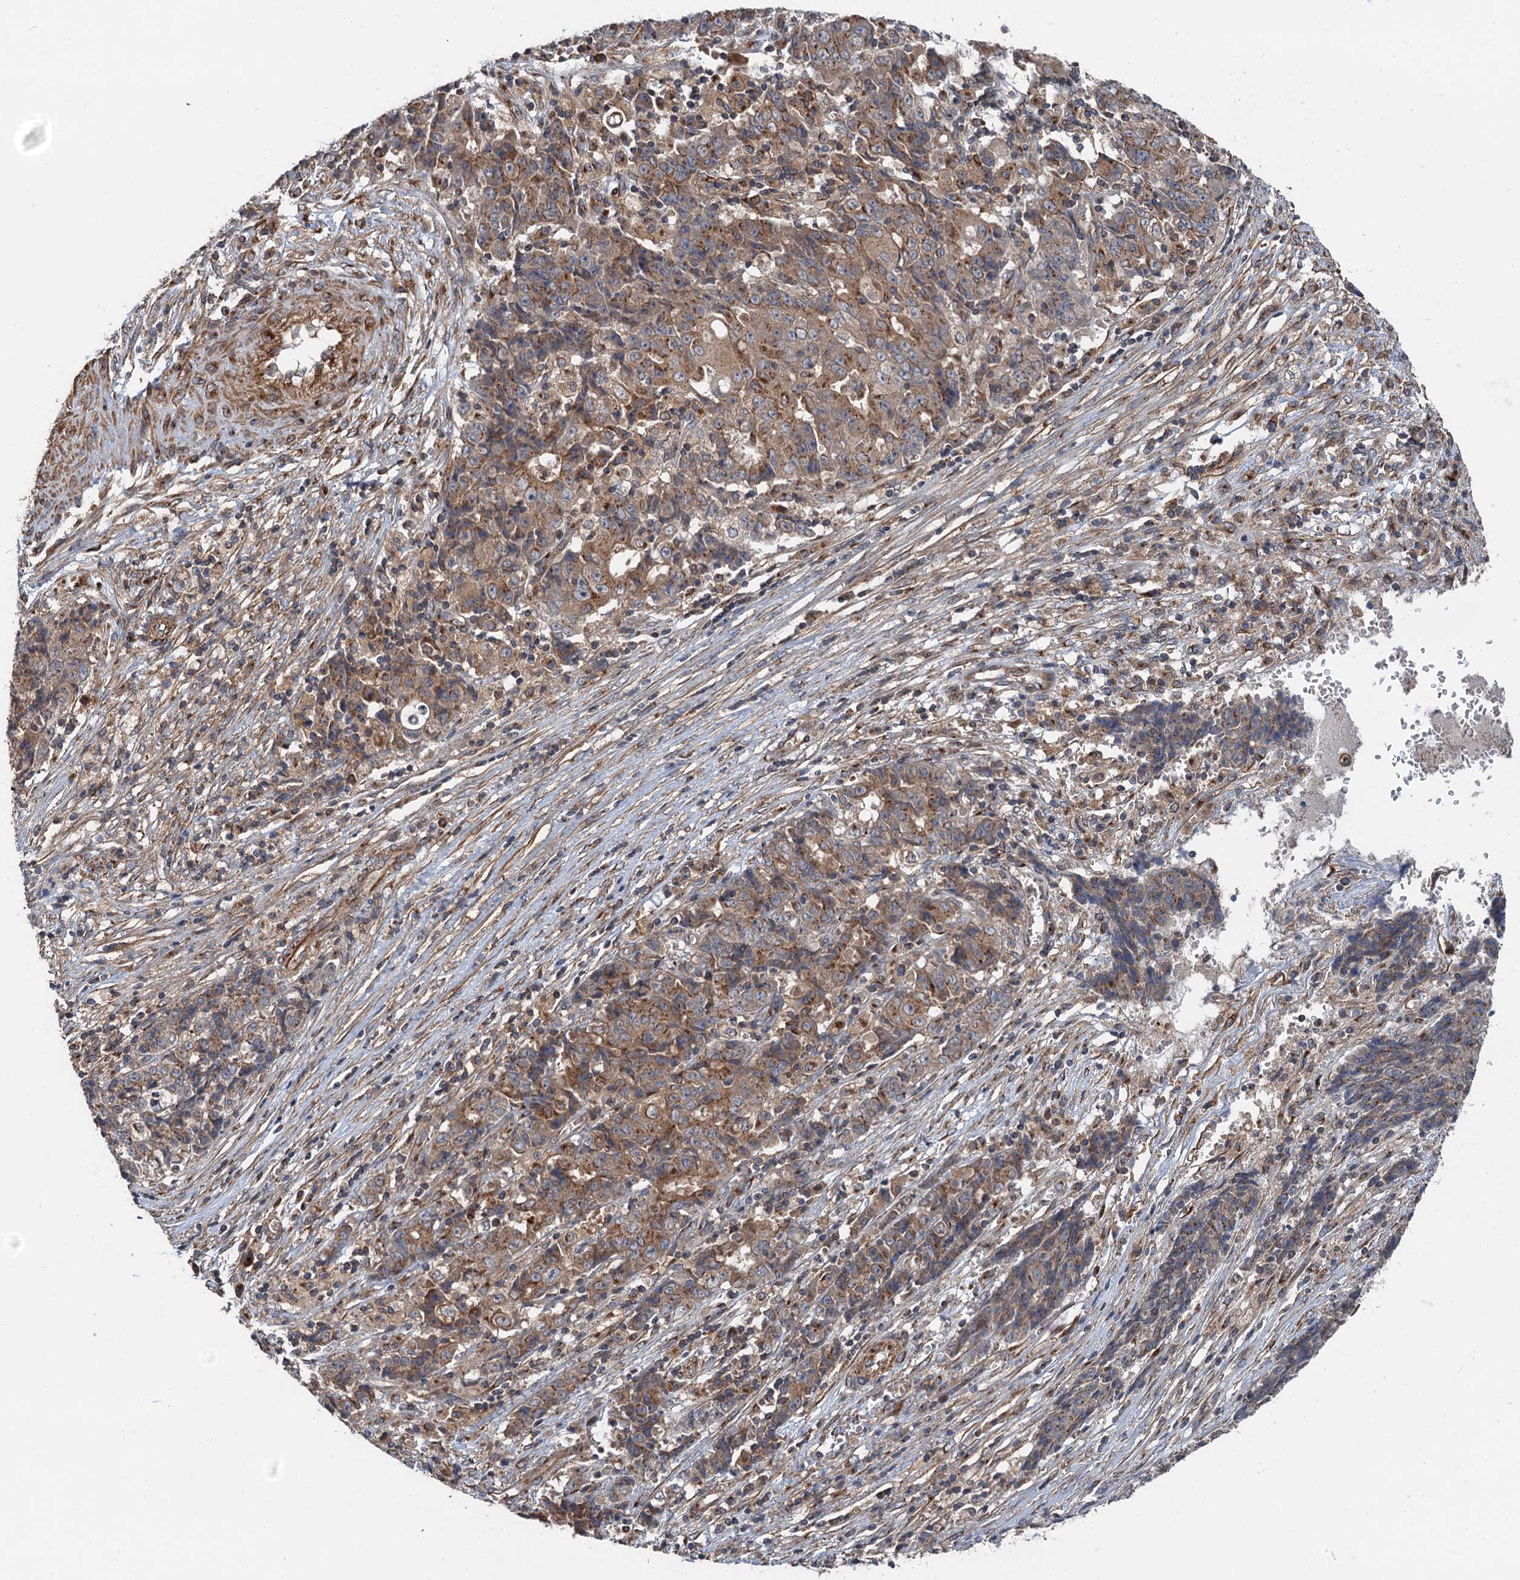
{"staining": {"intensity": "moderate", "quantity": ">75%", "location": "cytoplasmic/membranous"}, "tissue": "ovarian cancer", "cell_type": "Tumor cells", "image_type": "cancer", "snomed": [{"axis": "morphology", "description": "Carcinoma, endometroid"}, {"axis": "topography", "description": "Ovary"}], "caption": "This photomicrograph displays IHC staining of human ovarian cancer, with medium moderate cytoplasmic/membranous expression in about >75% of tumor cells.", "gene": "ANKRD26", "patient": {"sex": "female", "age": 42}}